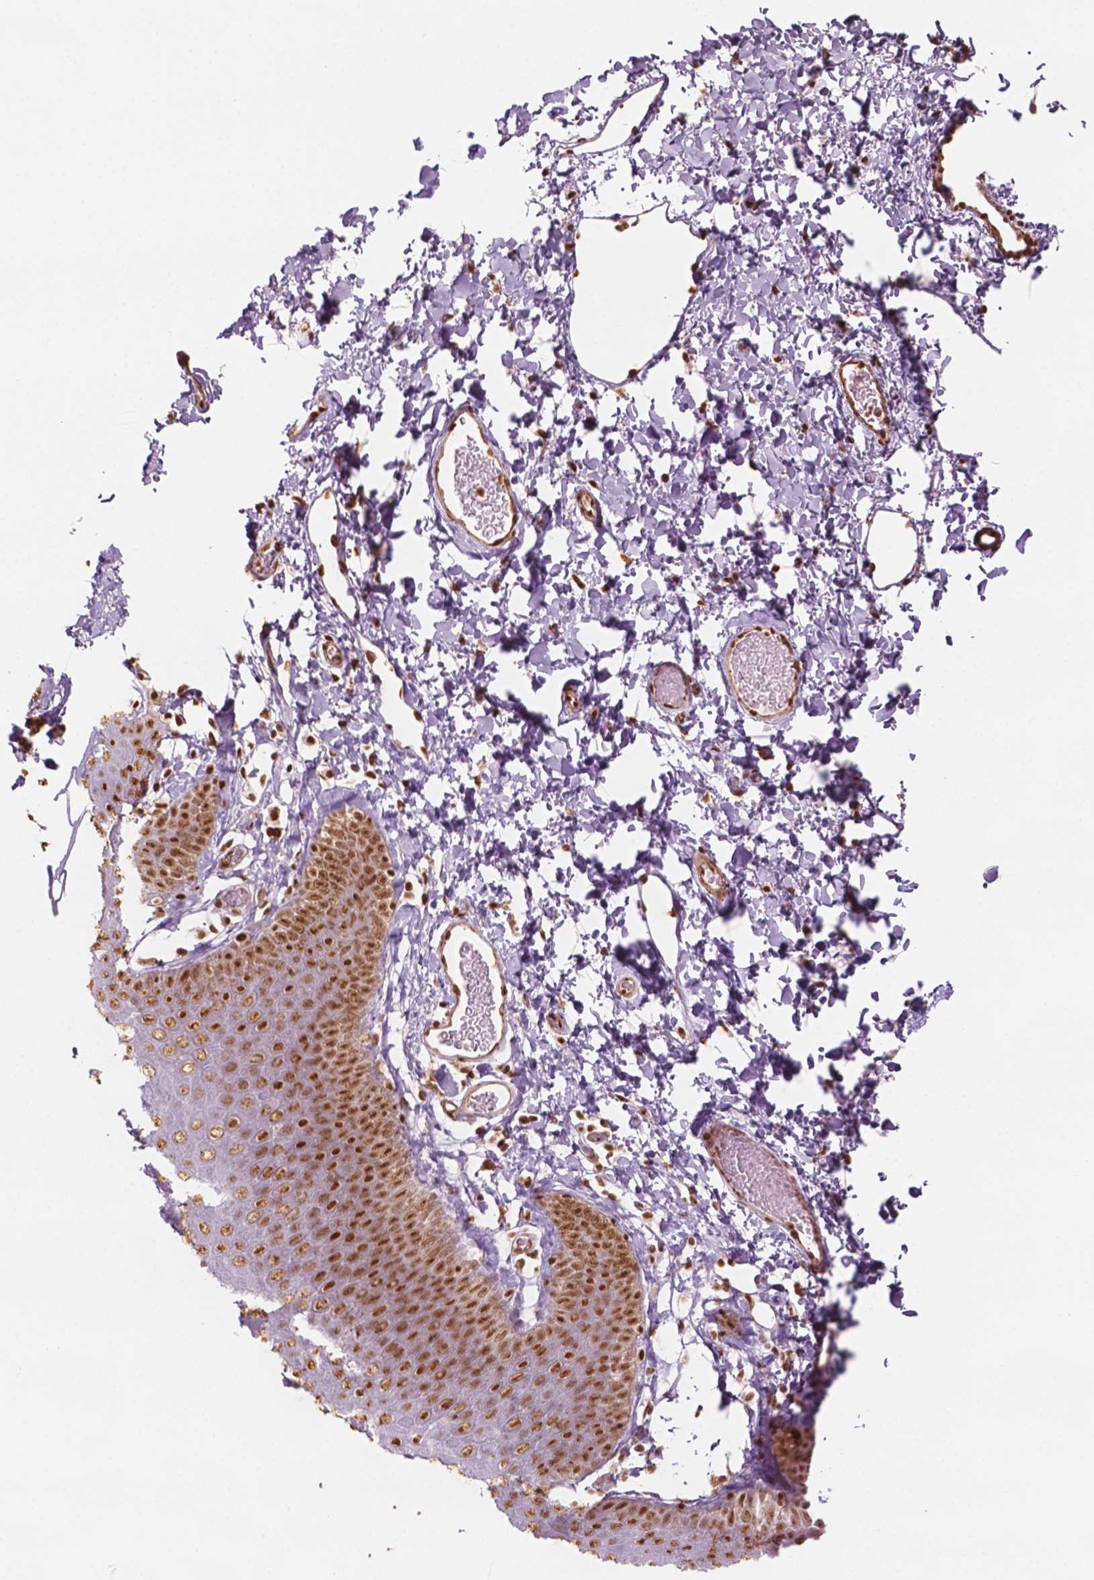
{"staining": {"intensity": "strong", "quantity": ">75%", "location": "nuclear"}, "tissue": "skin", "cell_type": "Epidermal cells", "image_type": "normal", "snomed": [{"axis": "morphology", "description": "Normal tissue, NOS"}, {"axis": "topography", "description": "Anal"}], "caption": "Immunohistochemical staining of unremarkable human skin exhibits high levels of strong nuclear staining in about >75% of epidermal cells.", "gene": "GTF3C5", "patient": {"sex": "male", "age": 53}}